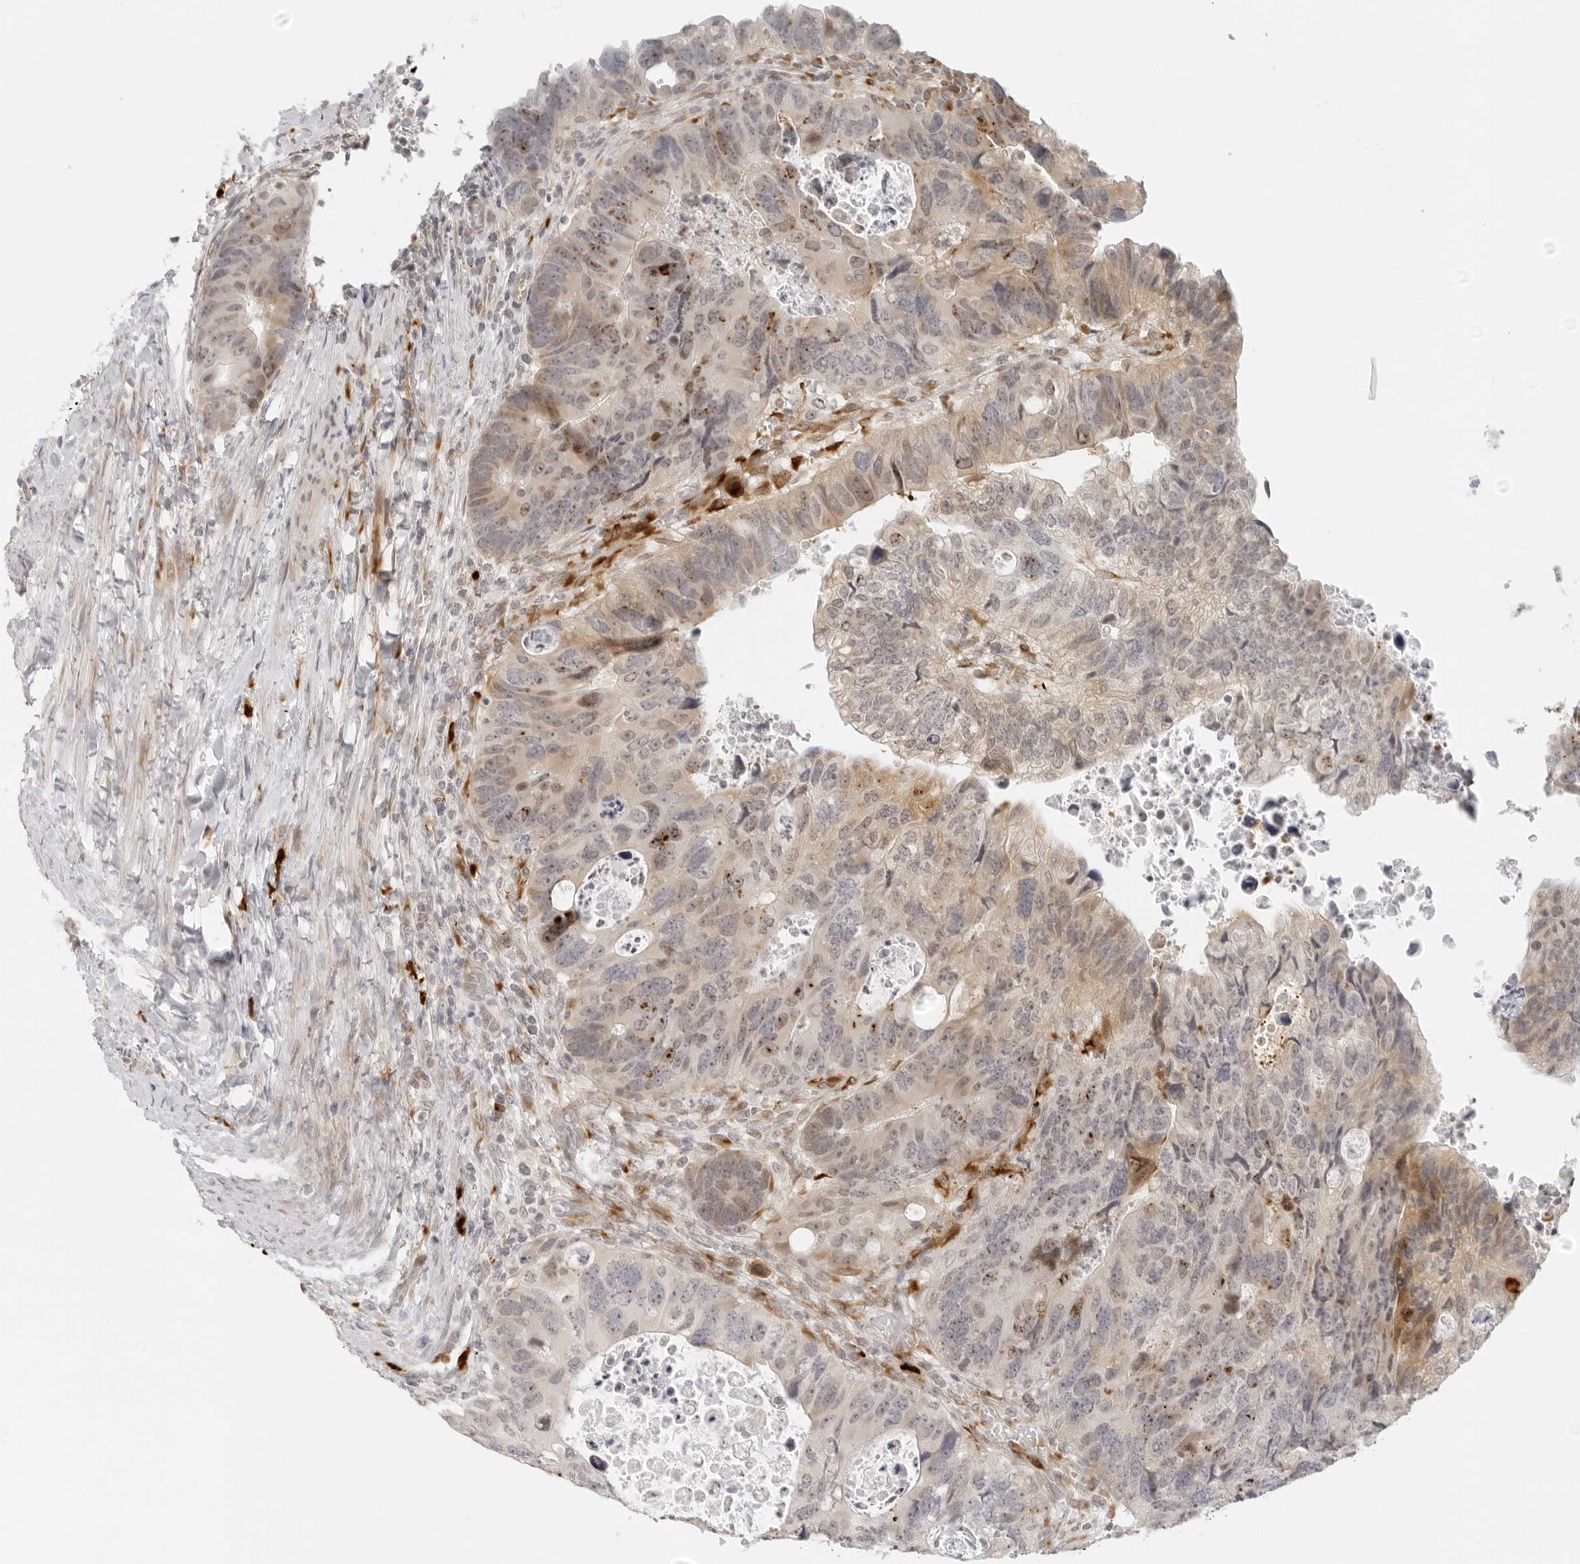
{"staining": {"intensity": "moderate", "quantity": "<25%", "location": "nuclear"}, "tissue": "colorectal cancer", "cell_type": "Tumor cells", "image_type": "cancer", "snomed": [{"axis": "morphology", "description": "Adenocarcinoma, NOS"}, {"axis": "topography", "description": "Rectum"}], "caption": "Protein expression analysis of adenocarcinoma (colorectal) shows moderate nuclear positivity in approximately <25% of tumor cells. The staining was performed using DAB (3,3'-diaminobenzidine), with brown indicating positive protein expression. Nuclei are stained blue with hematoxylin.", "gene": "ZNF678", "patient": {"sex": "male", "age": 59}}